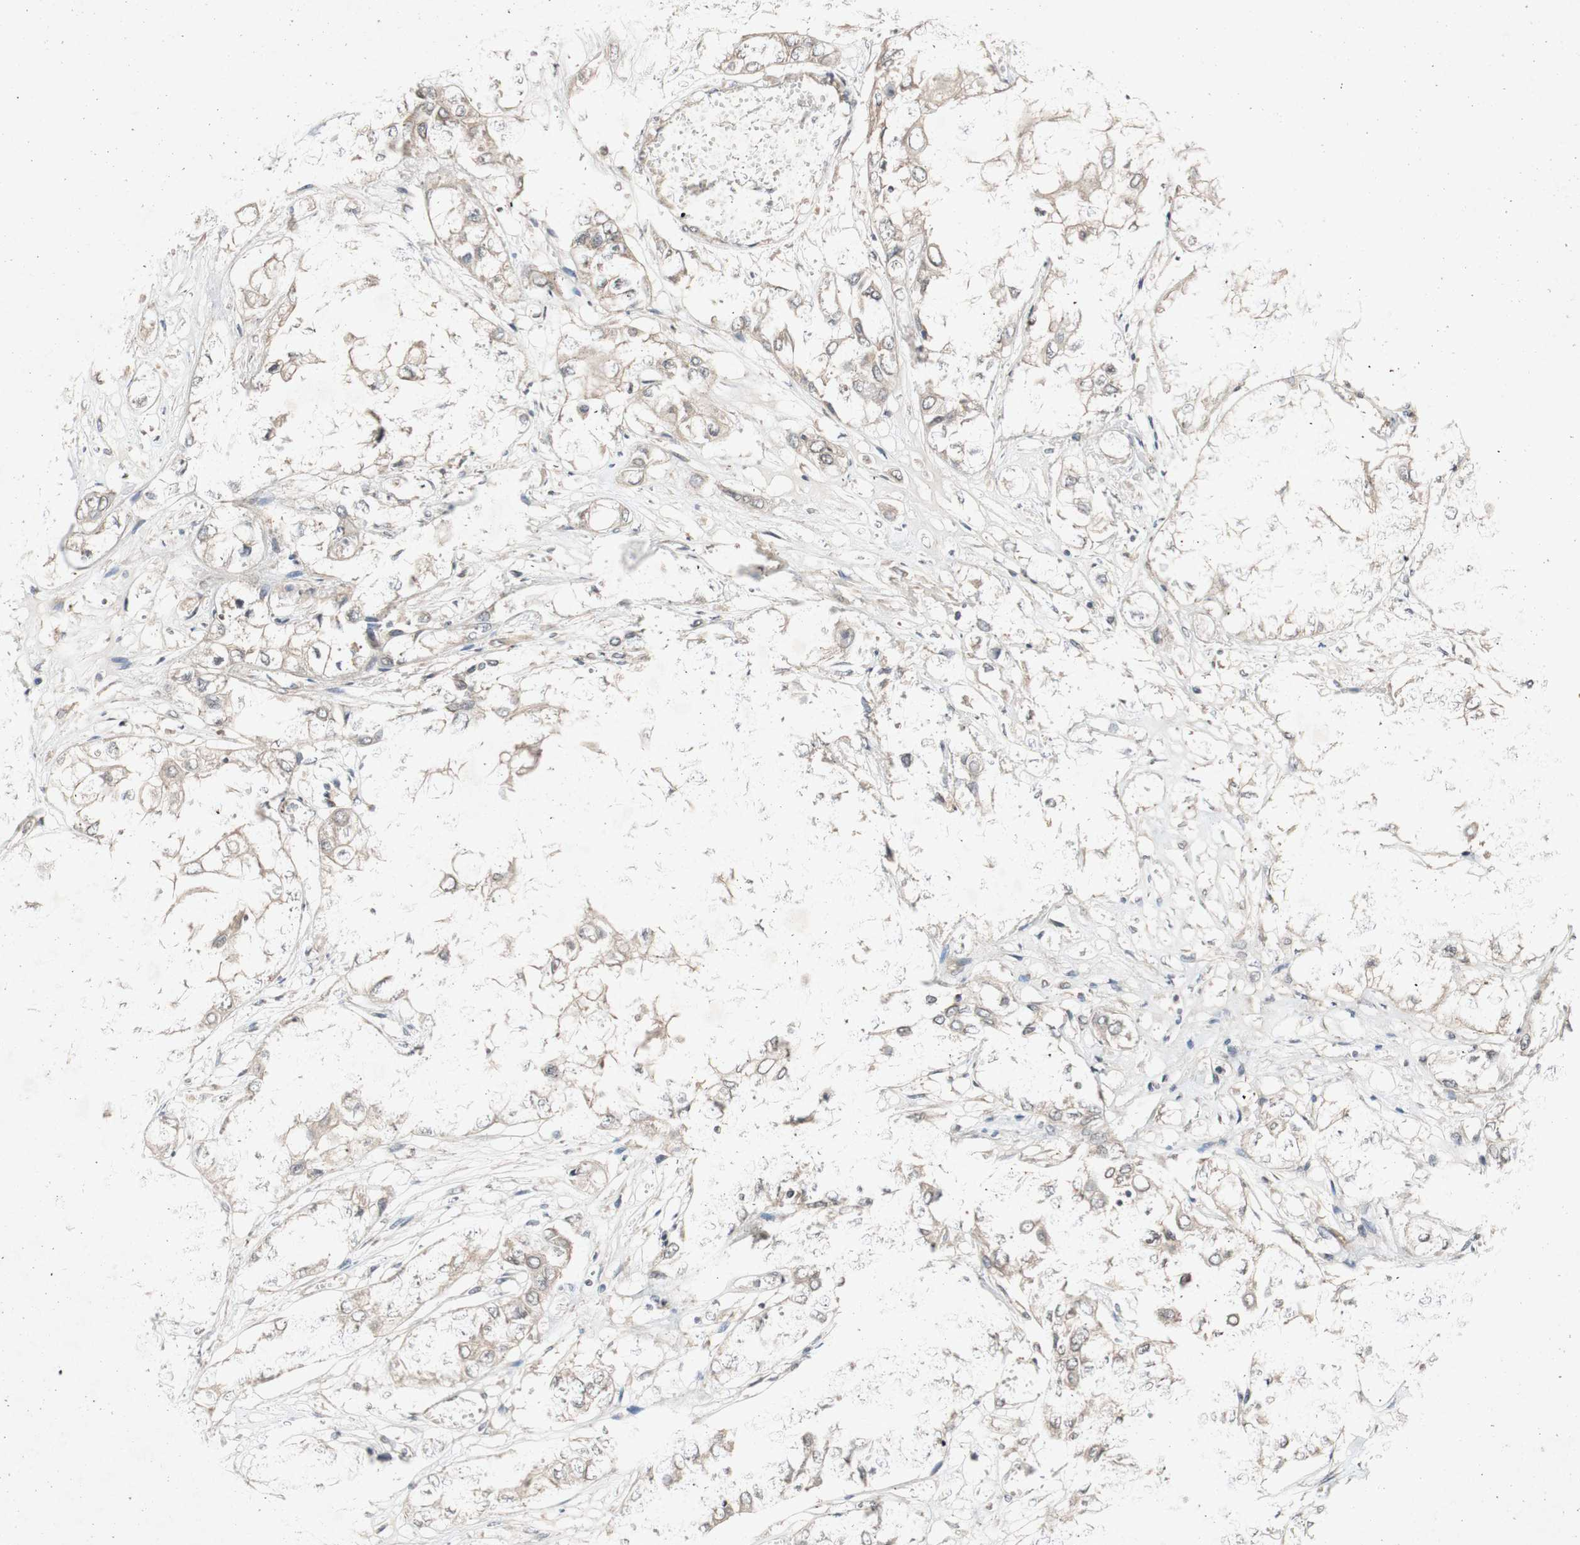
{"staining": {"intensity": "weak", "quantity": ">75%", "location": "cytoplasmic/membranous"}, "tissue": "lung cancer", "cell_type": "Tumor cells", "image_type": "cancer", "snomed": [{"axis": "morphology", "description": "Squamous cell carcinoma, NOS"}, {"axis": "topography", "description": "Lung"}], "caption": "A low amount of weak cytoplasmic/membranous positivity is identified in approximately >75% of tumor cells in squamous cell carcinoma (lung) tissue.", "gene": "PIN1", "patient": {"sex": "male", "age": 71}}